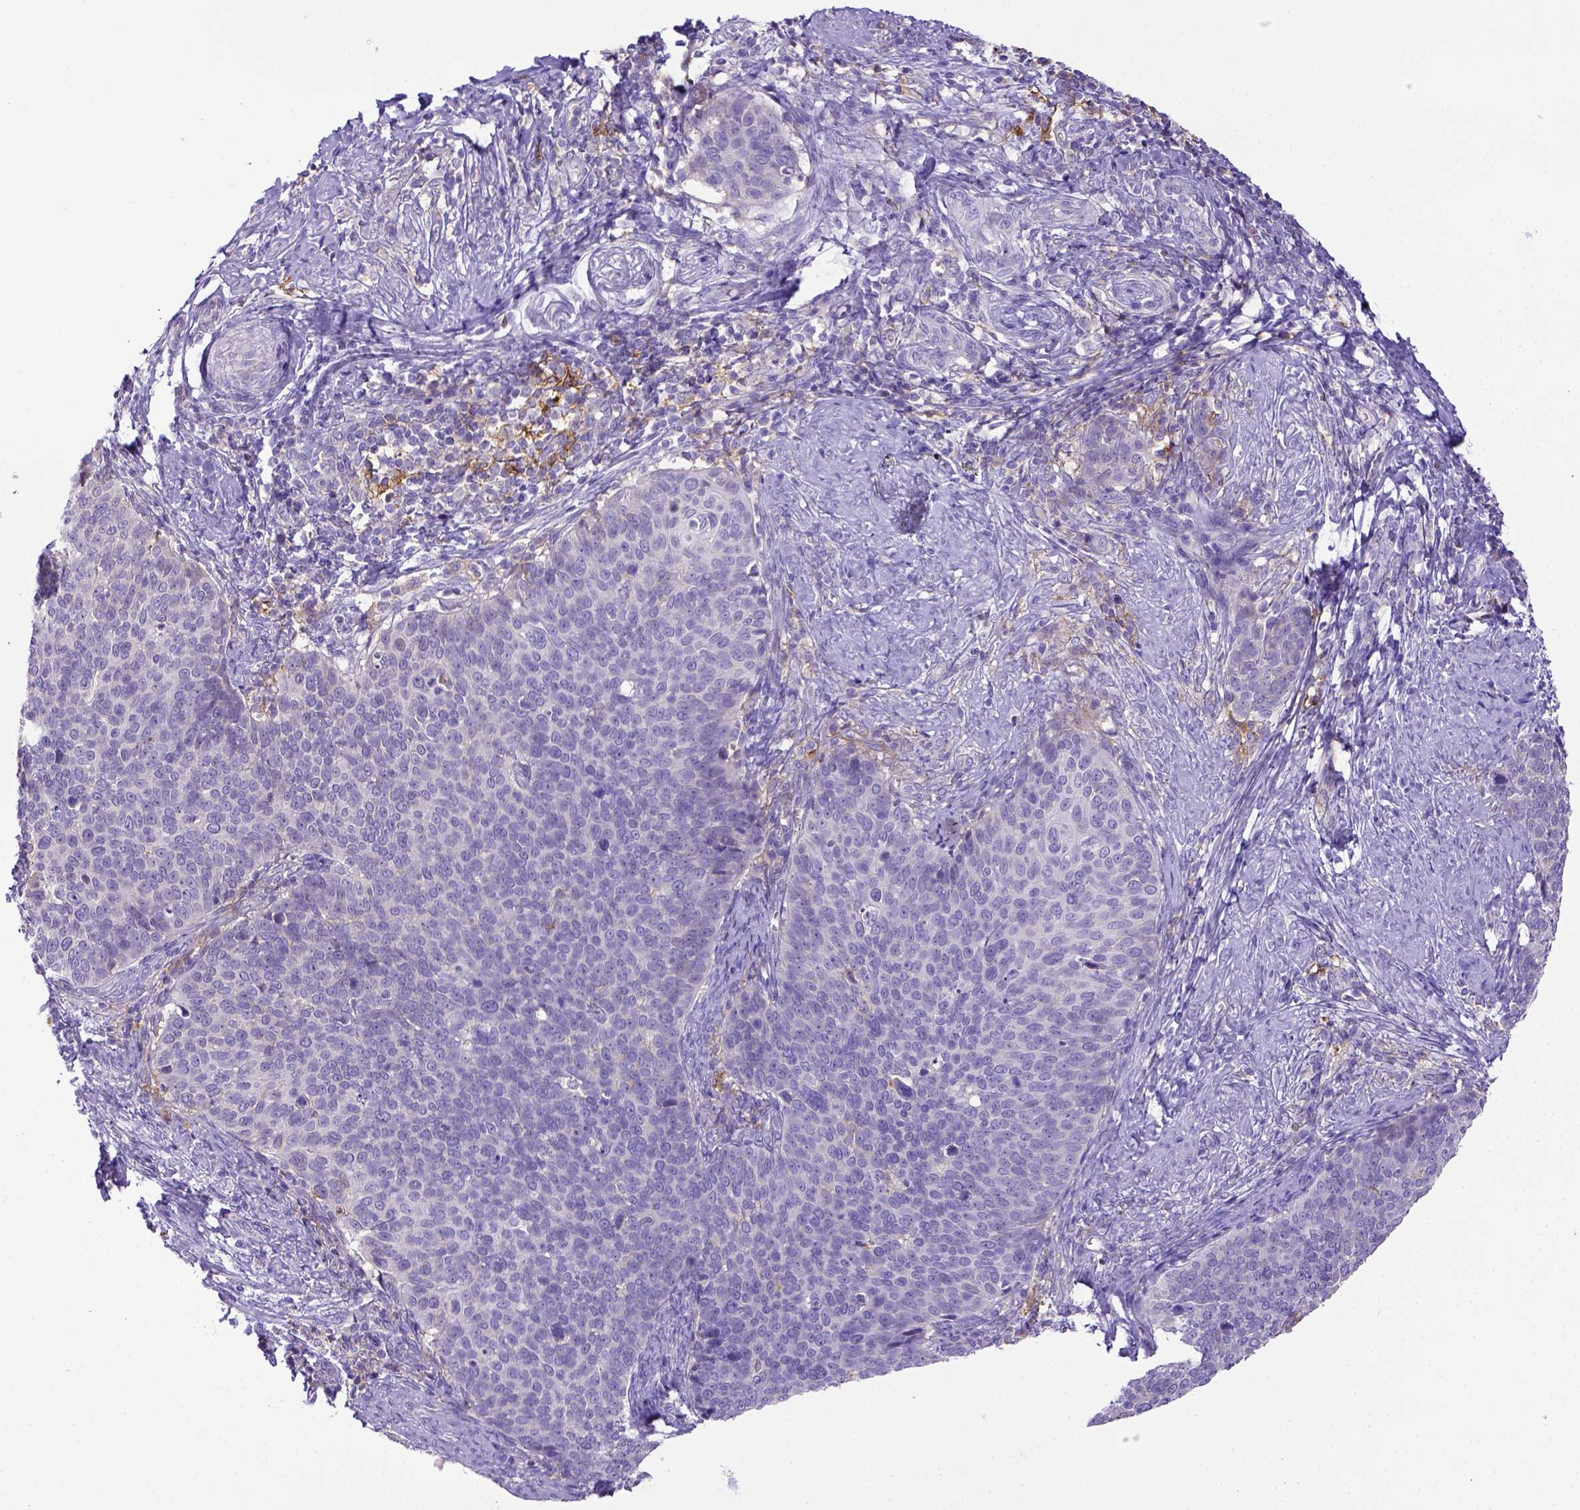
{"staining": {"intensity": "negative", "quantity": "none", "location": "none"}, "tissue": "cervical cancer", "cell_type": "Tumor cells", "image_type": "cancer", "snomed": [{"axis": "morphology", "description": "Normal tissue, NOS"}, {"axis": "morphology", "description": "Squamous cell carcinoma, NOS"}, {"axis": "topography", "description": "Cervix"}], "caption": "This is an immunohistochemistry (IHC) histopathology image of human squamous cell carcinoma (cervical). There is no staining in tumor cells.", "gene": "CD40", "patient": {"sex": "female", "age": 39}}